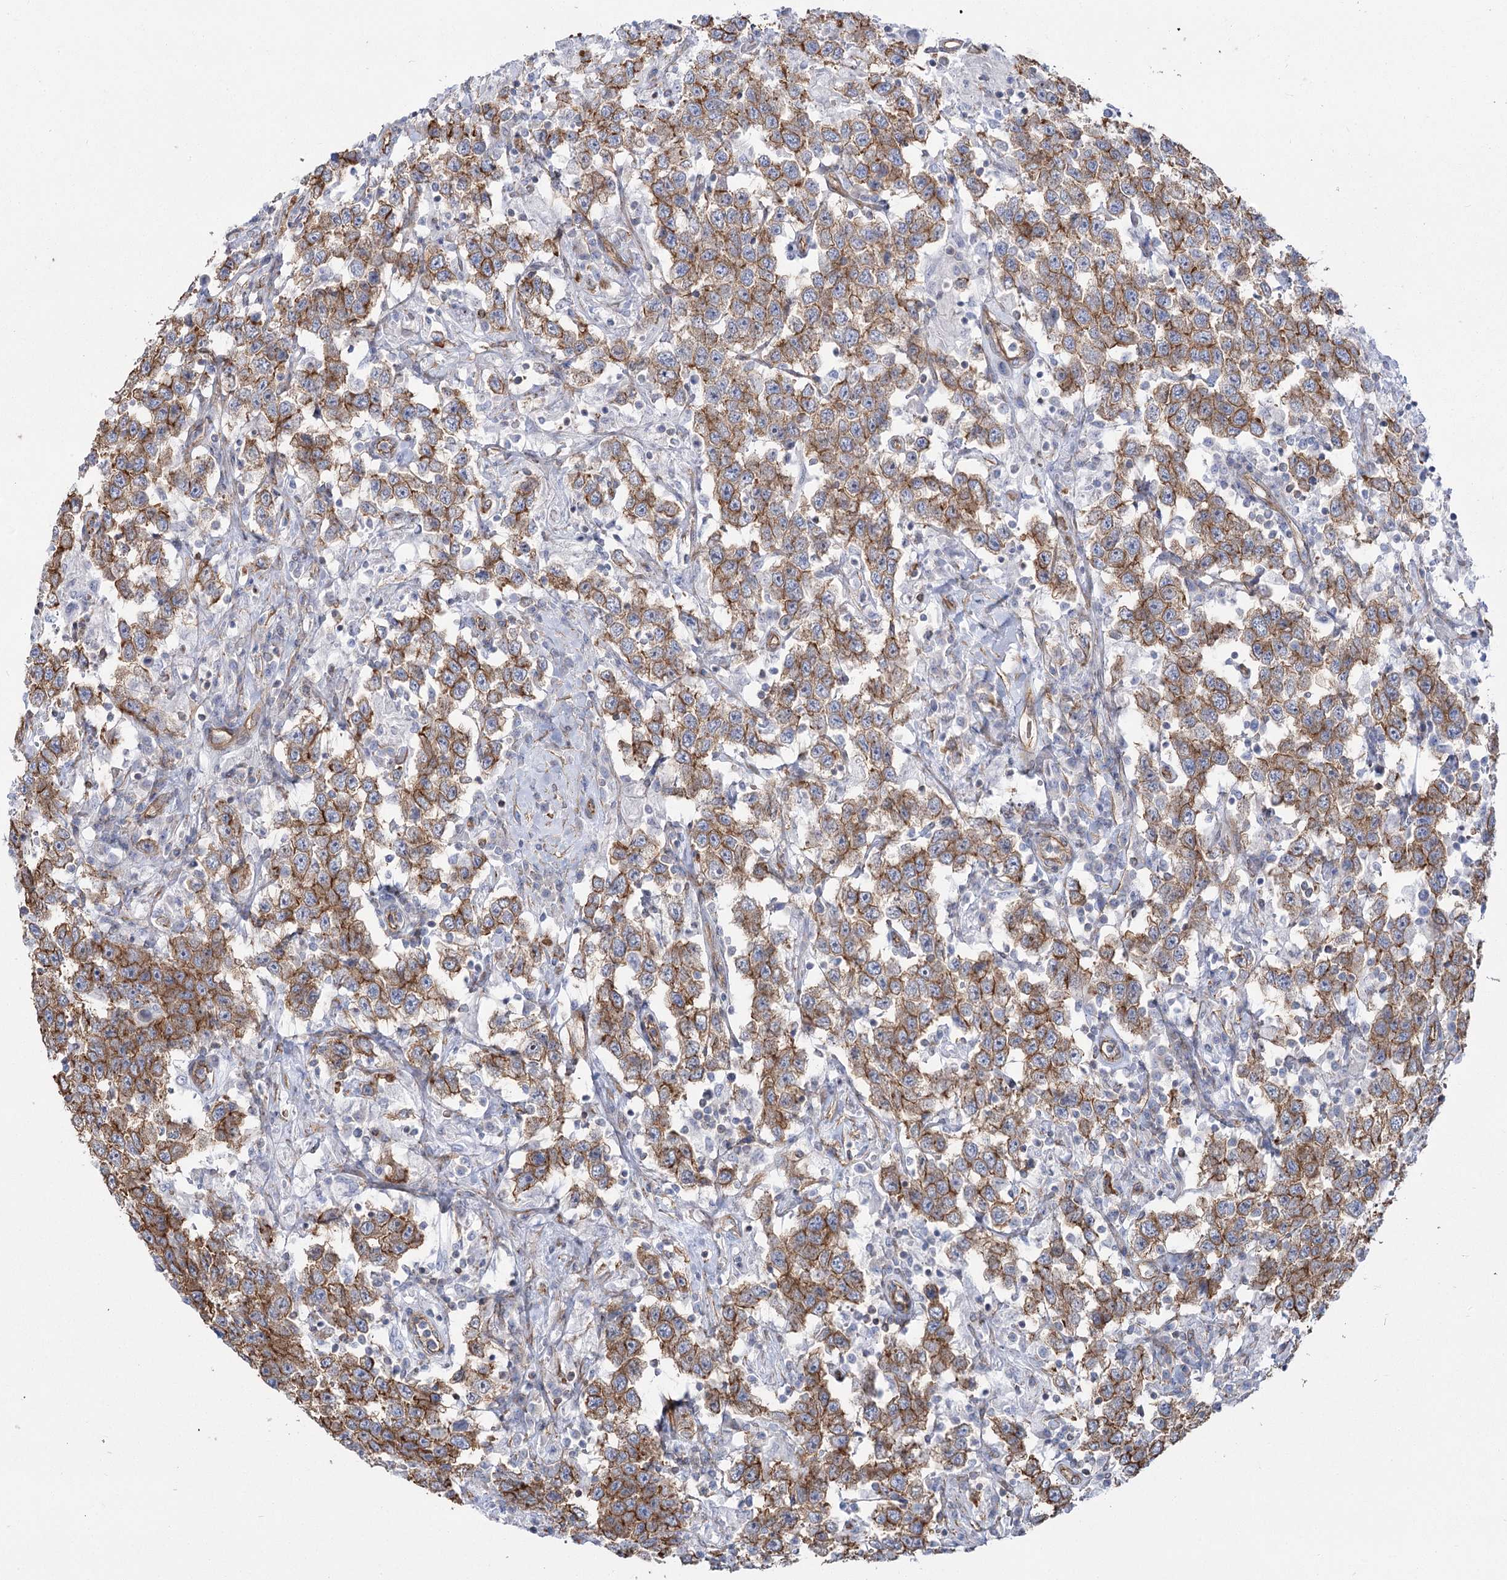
{"staining": {"intensity": "moderate", "quantity": ">75%", "location": "cytoplasmic/membranous"}, "tissue": "testis cancer", "cell_type": "Tumor cells", "image_type": "cancer", "snomed": [{"axis": "morphology", "description": "Seminoma, NOS"}, {"axis": "topography", "description": "Testis"}], "caption": "IHC image of neoplastic tissue: human testis cancer (seminoma) stained using immunohistochemistry (IHC) exhibits medium levels of moderate protein expression localized specifically in the cytoplasmic/membranous of tumor cells, appearing as a cytoplasmic/membranous brown color.", "gene": "PLEKHA5", "patient": {"sex": "male", "age": 41}}